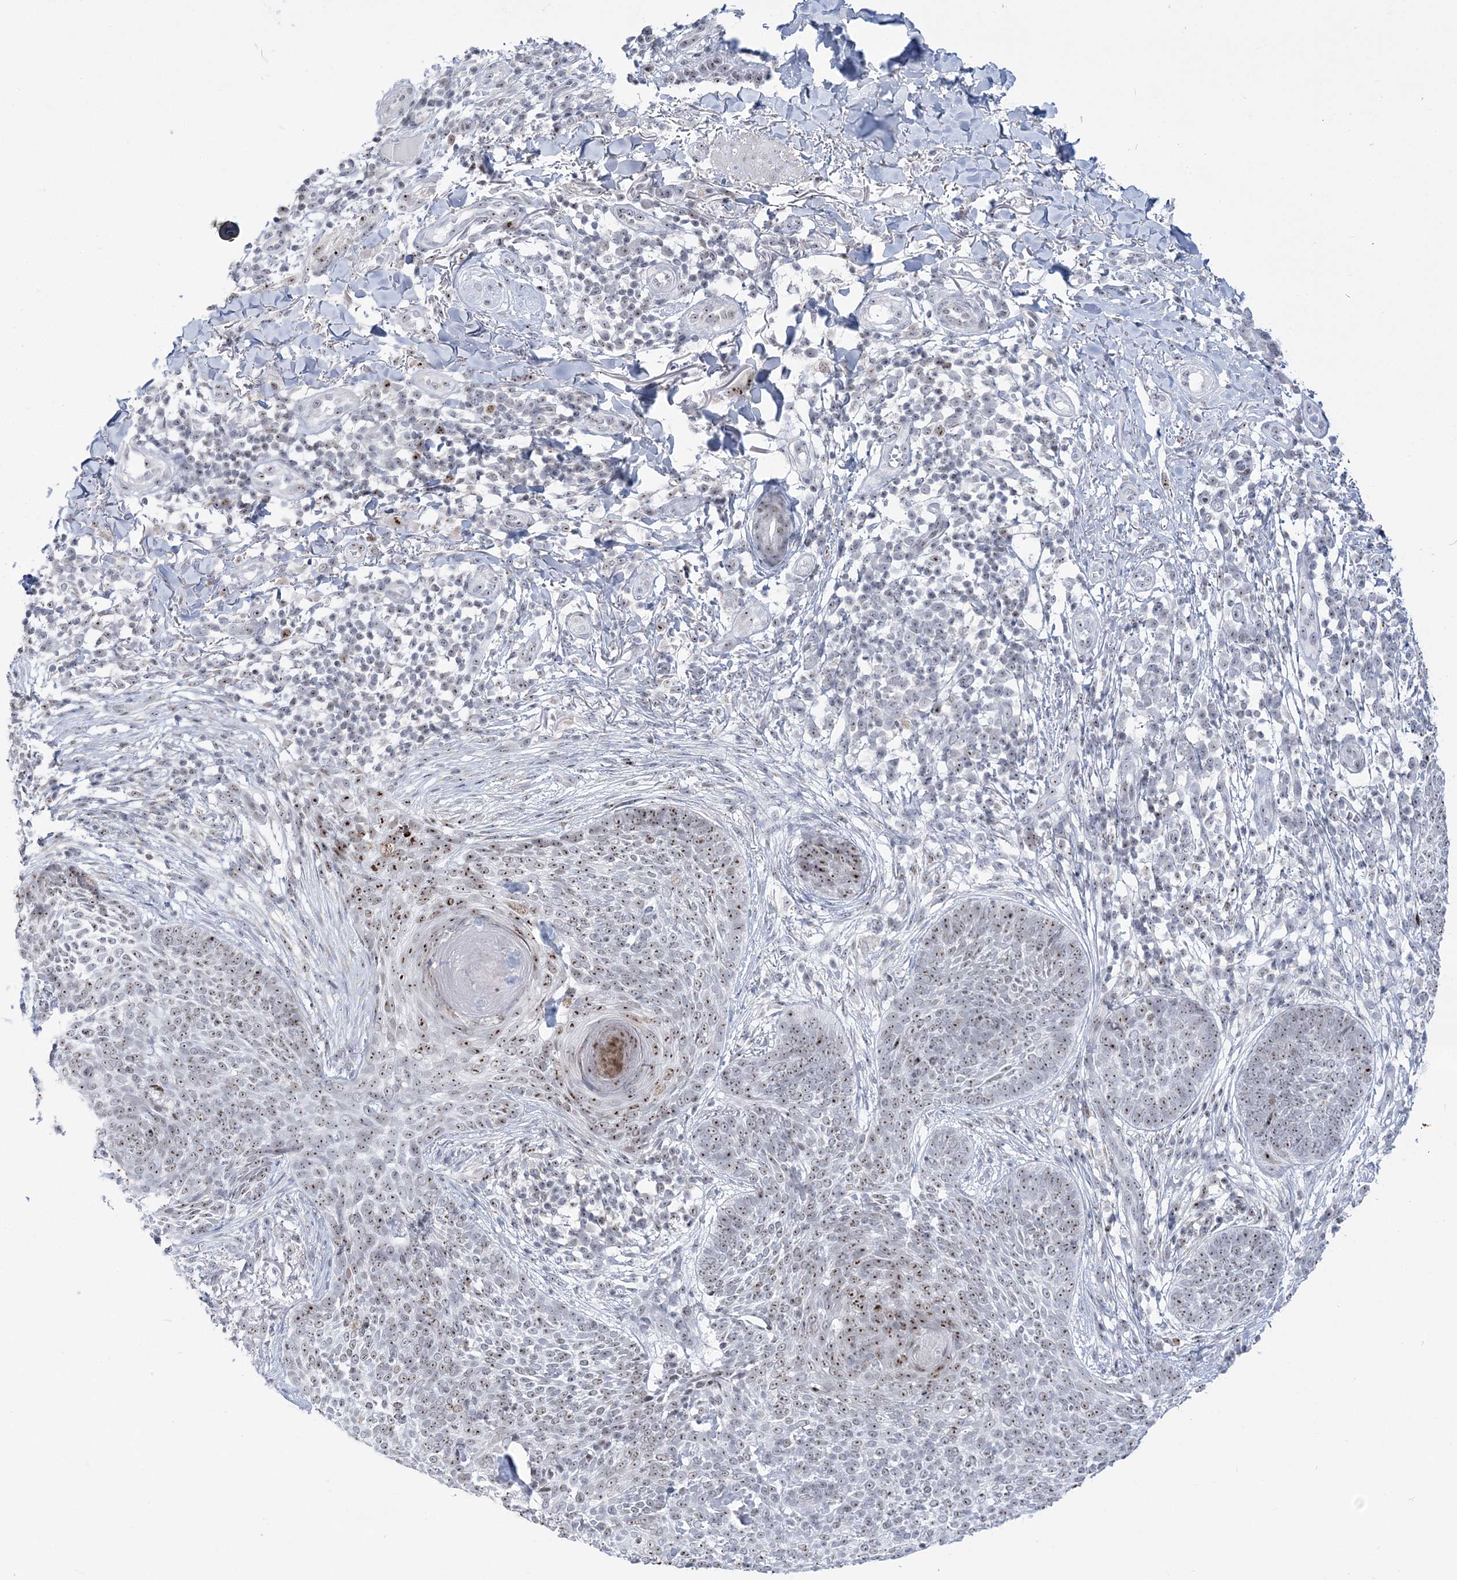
{"staining": {"intensity": "moderate", "quantity": ">75%", "location": "nuclear"}, "tissue": "skin cancer", "cell_type": "Tumor cells", "image_type": "cancer", "snomed": [{"axis": "morphology", "description": "Basal cell carcinoma"}, {"axis": "topography", "description": "Skin"}], "caption": "Skin basal cell carcinoma was stained to show a protein in brown. There is medium levels of moderate nuclear positivity in about >75% of tumor cells.", "gene": "DDX21", "patient": {"sex": "female", "age": 64}}